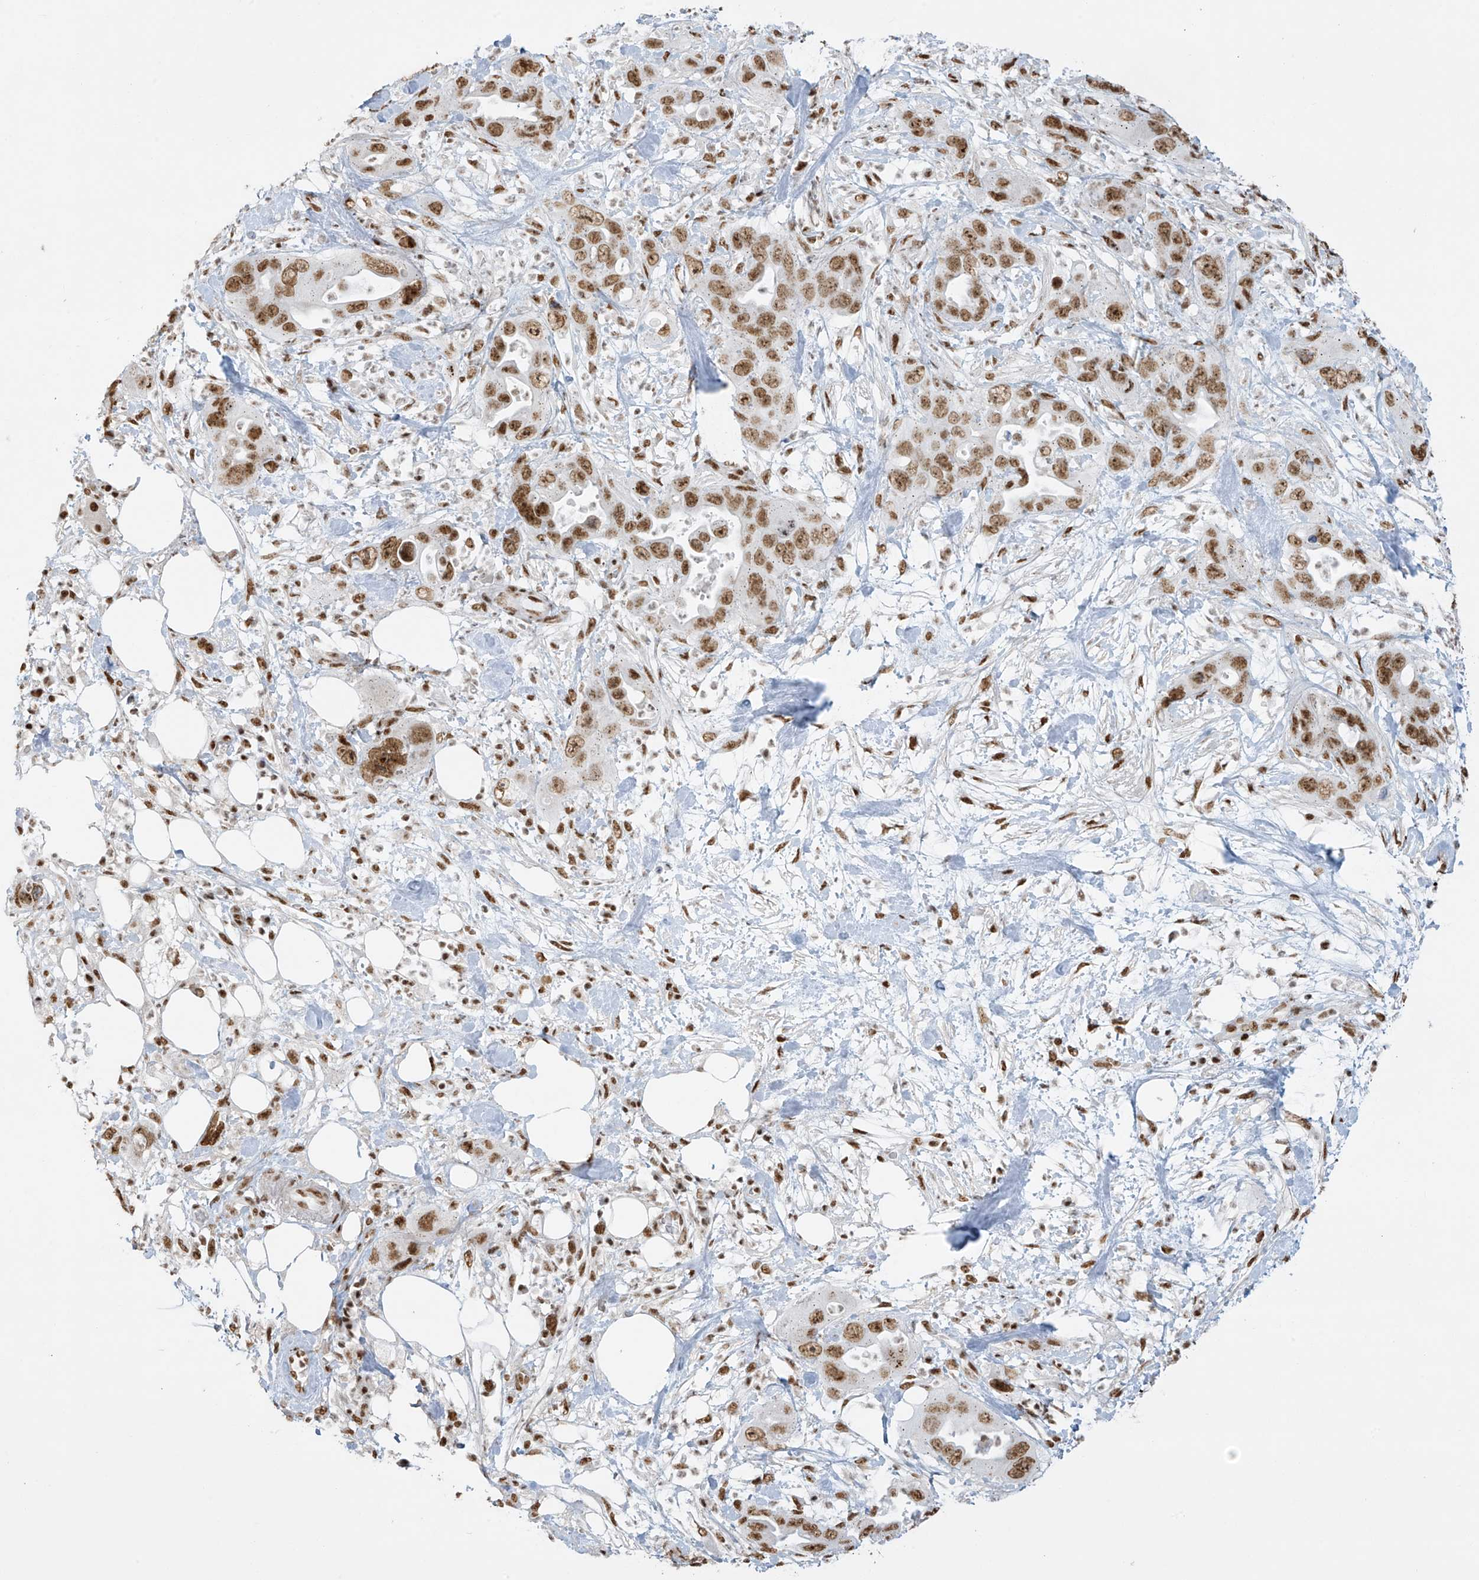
{"staining": {"intensity": "moderate", "quantity": ">75%", "location": "nuclear"}, "tissue": "pancreatic cancer", "cell_type": "Tumor cells", "image_type": "cancer", "snomed": [{"axis": "morphology", "description": "Adenocarcinoma, NOS"}, {"axis": "topography", "description": "Pancreas"}], "caption": "Human pancreatic cancer (adenocarcinoma) stained with a protein marker exhibits moderate staining in tumor cells.", "gene": "MS4A6A", "patient": {"sex": "female", "age": 71}}